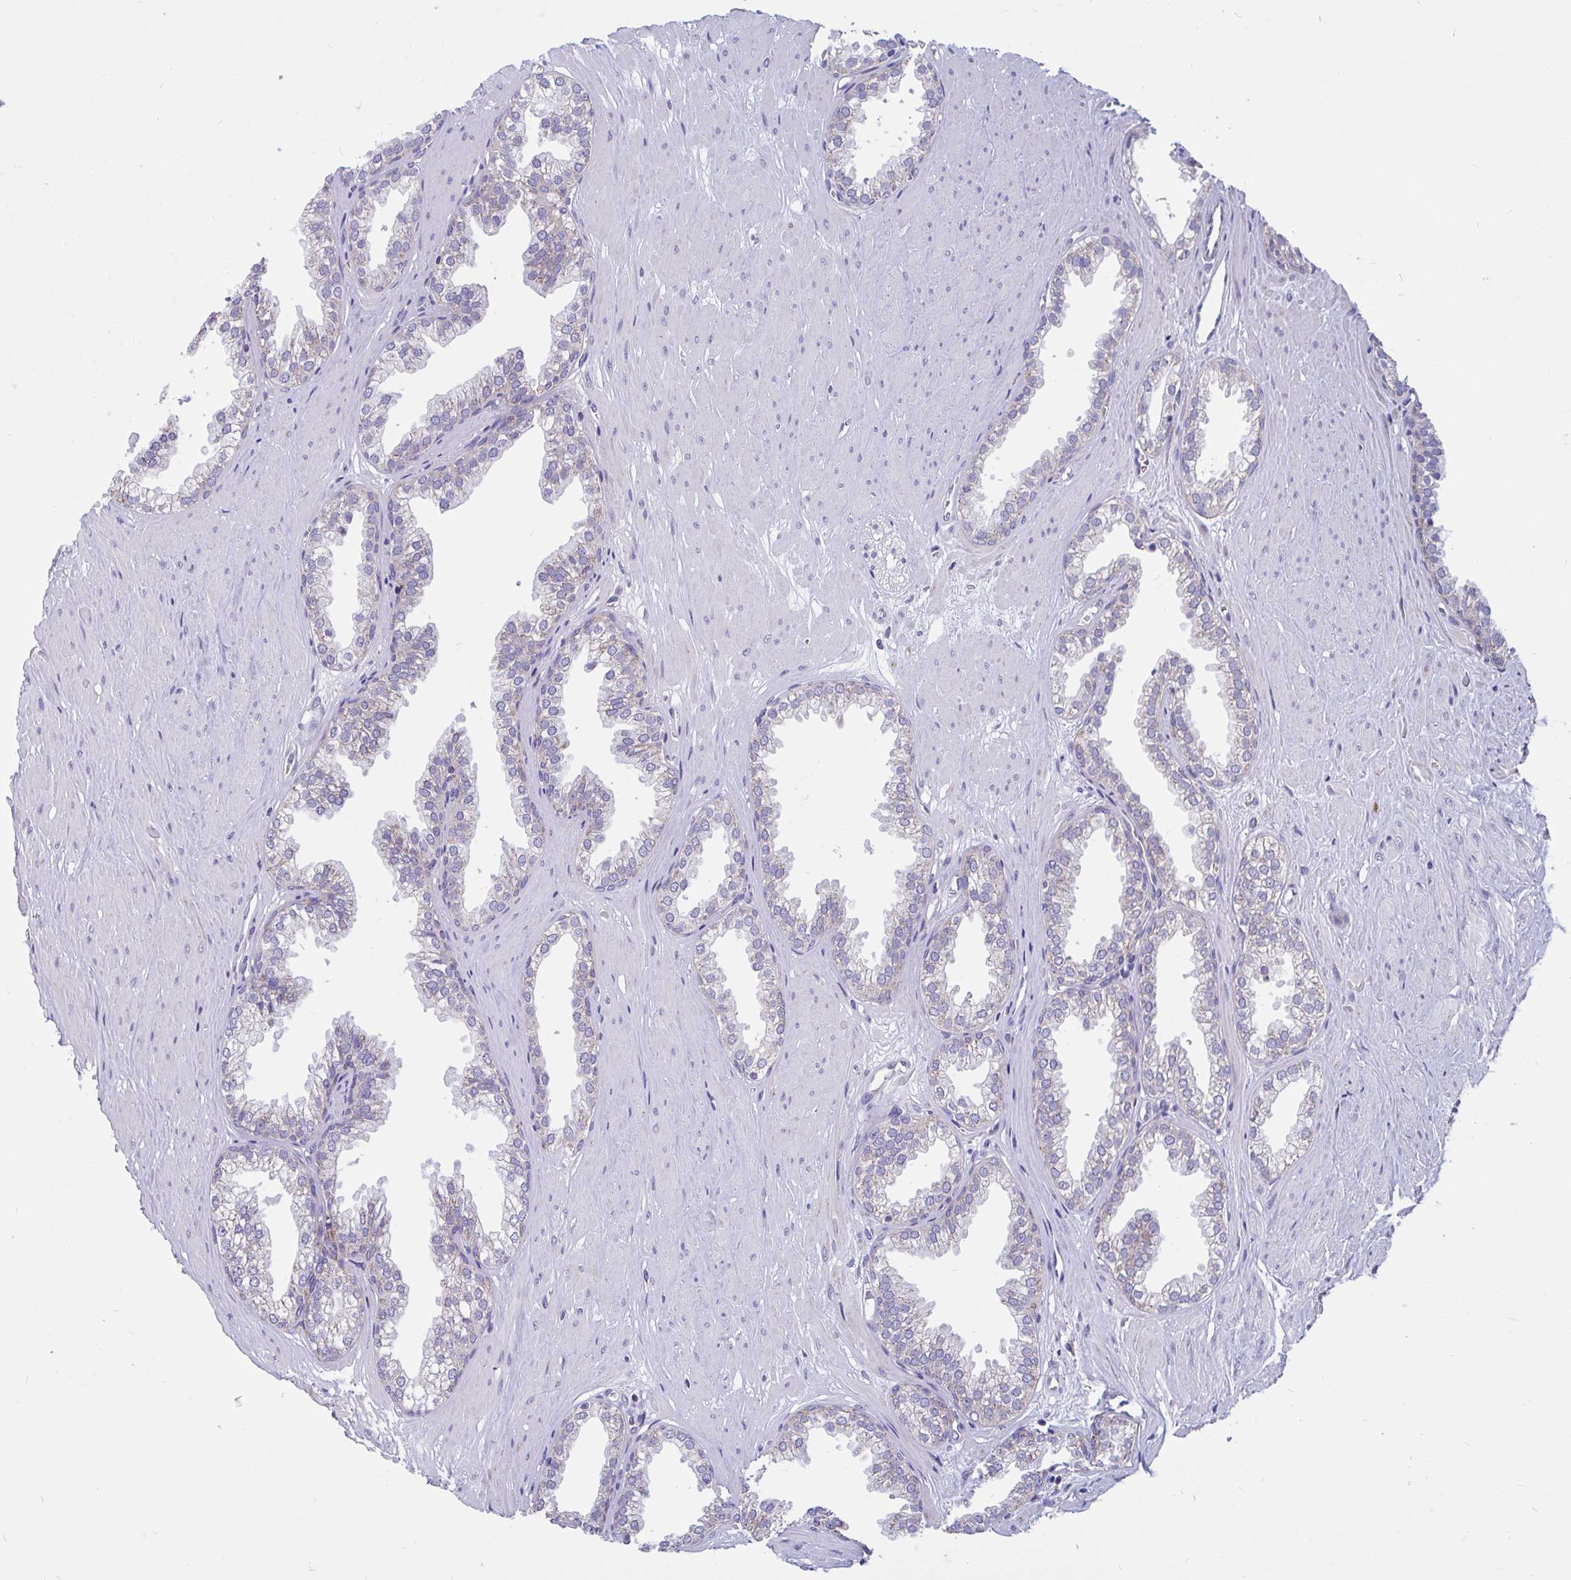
{"staining": {"intensity": "moderate", "quantity": "<25%", "location": "cytoplasmic/membranous"}, "tissue": "prostate", "cell_type": "Glandular cells", "image_type": "normal", "snomed": [{"axis": "morphology", "description": "Normal tissue, NOS"}, {"axis": "topography", "description": "Prostate"}, {"axis": "topography", "description": "Peripheral nerve tissue"}], "caption": "Prostate stained for a protein (brown) exhibits moderate cytoplasmic/membranous positive positivity in approximately <25% of glandular cells.", "gene": "OR13A1", "patient": {"sex": "male", "age": 55}}